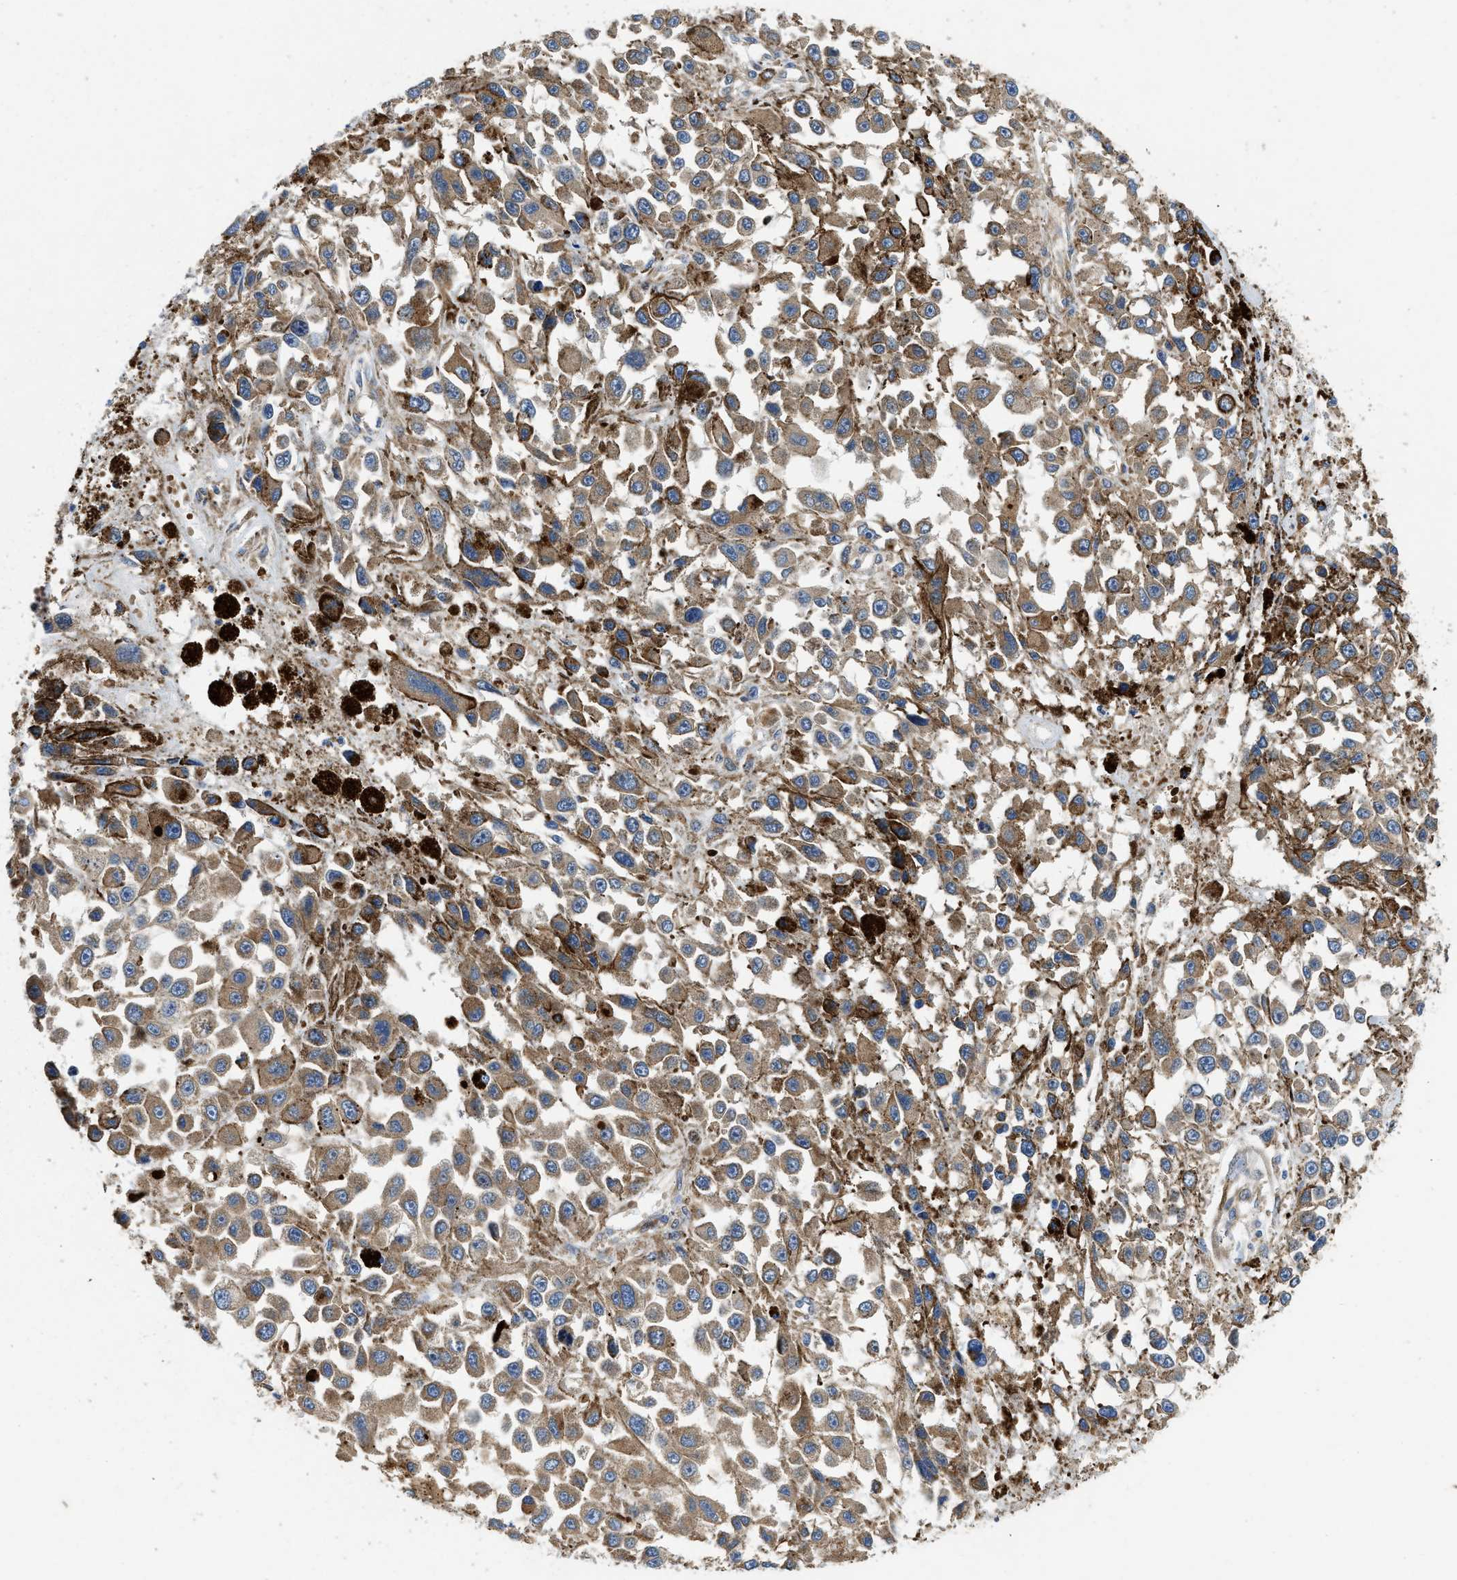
{"staining": {"intensity": "moderate", "quantity": ">75%", "location": "cytoplasmic/membranous"}, "tissue": "melanoma", "cell_type": "Tumor cells", "image_type": "cancer", "snomed": [{"axis": "morphology", "description": "Malignant melanoma, Metastatic site"}, {"axis": "topography", "description": "Lymph node"}], "caption": "Immunohistochemistry (IHC) of melanoma reveals medium levels of moderate cytoplasmic/membranous positivity in about >75% of tumor cells.", "gene": "RAPH1", "patient": {"sex": "male", "age": 59}}